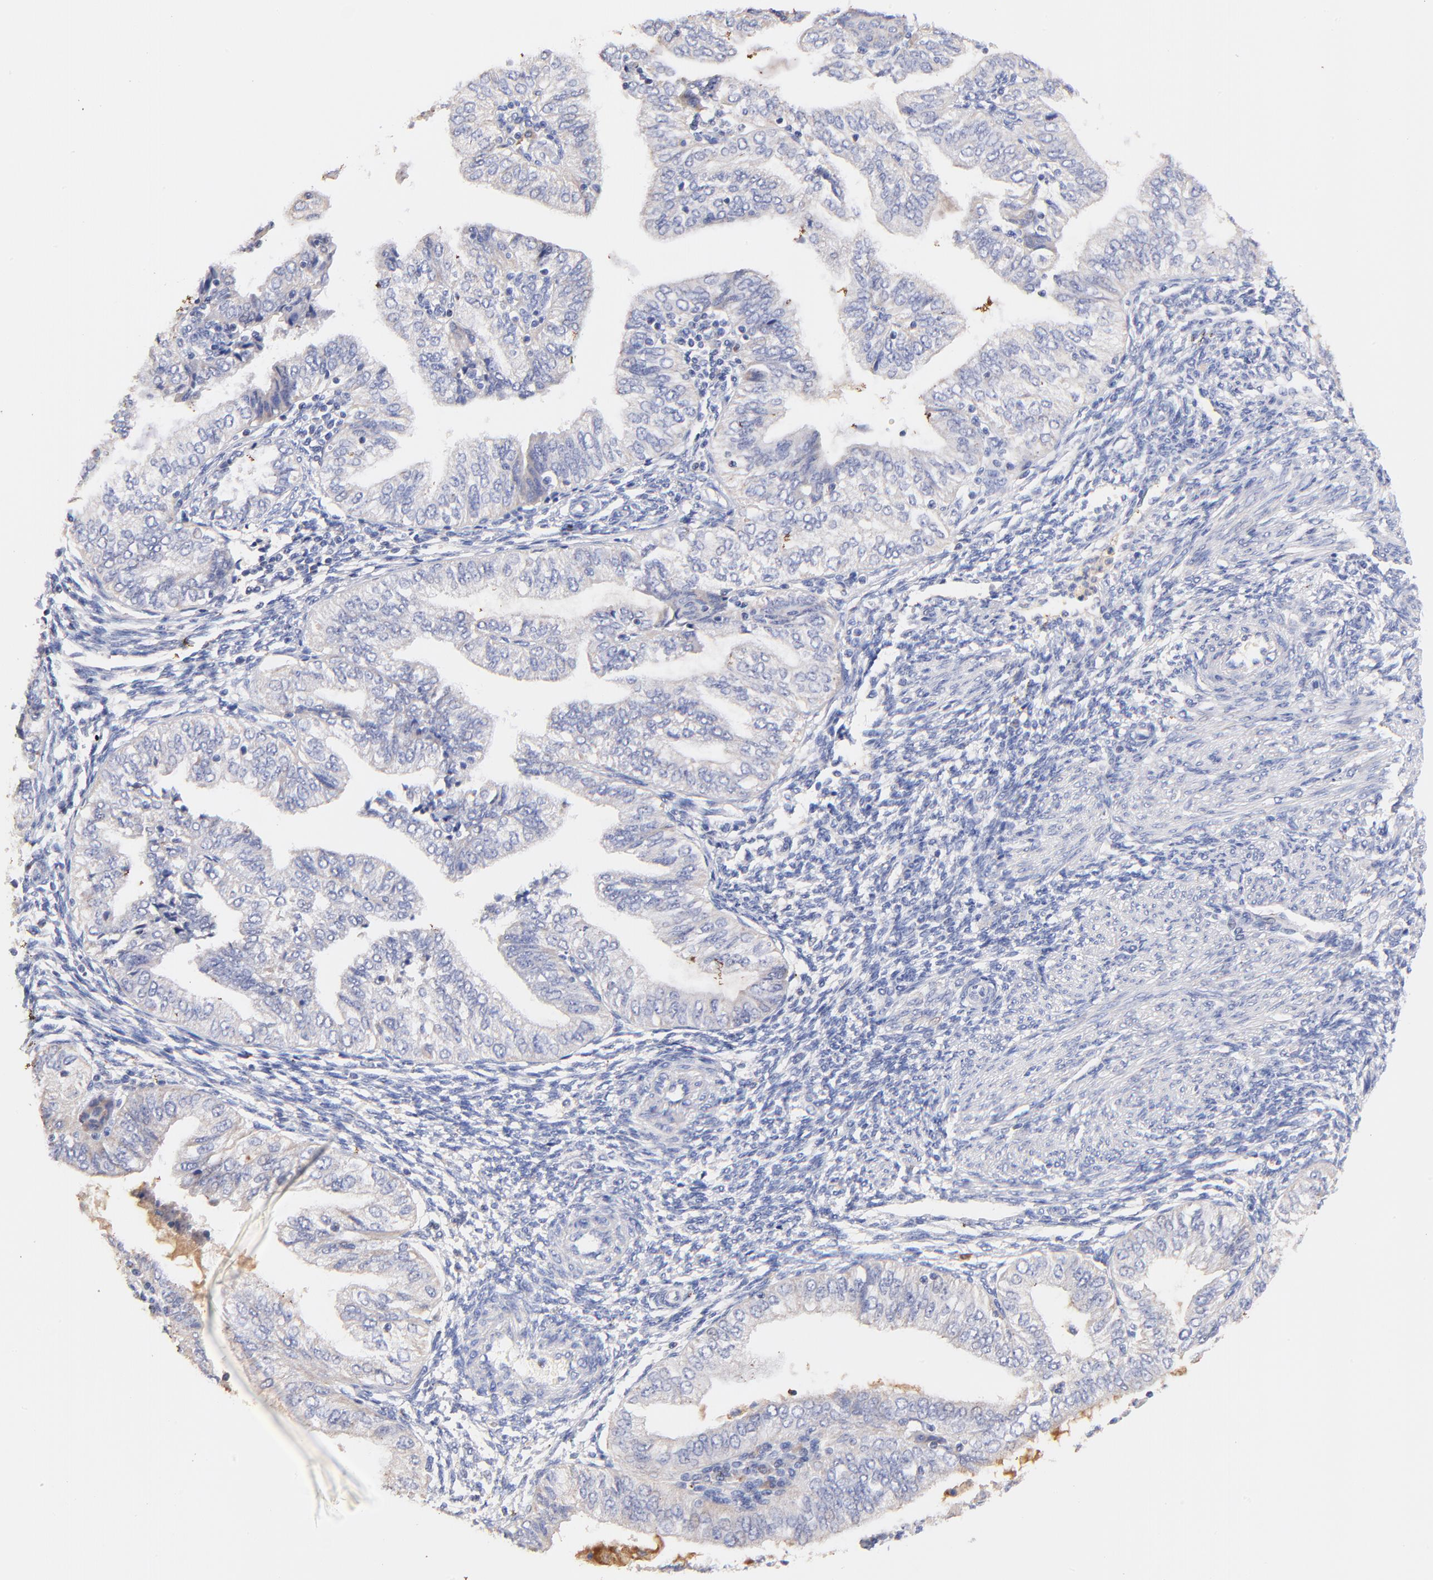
{"staining": {"intensity": "negative", "quantity": "none", "location": "none"}, "tissue": "endometrial cancer", "cell_type": "Tumor cells", "image_type": "cancer", "snomed": [{"axis": "morphology", "description": "Adenocarcinoma, NOS"}, {"axis": "topography", "description": "Endometrium"}], "caption": "DAB immunohistochemical staining of human adenocarcinoma (endometrial) shows no significant positivity in tumor cells. (Immunohistochemistry (ihc), brightfield microscopy, high magnification).", "gene": "IGLV7-43", "patient": {"sex": "female", "age": 51}}